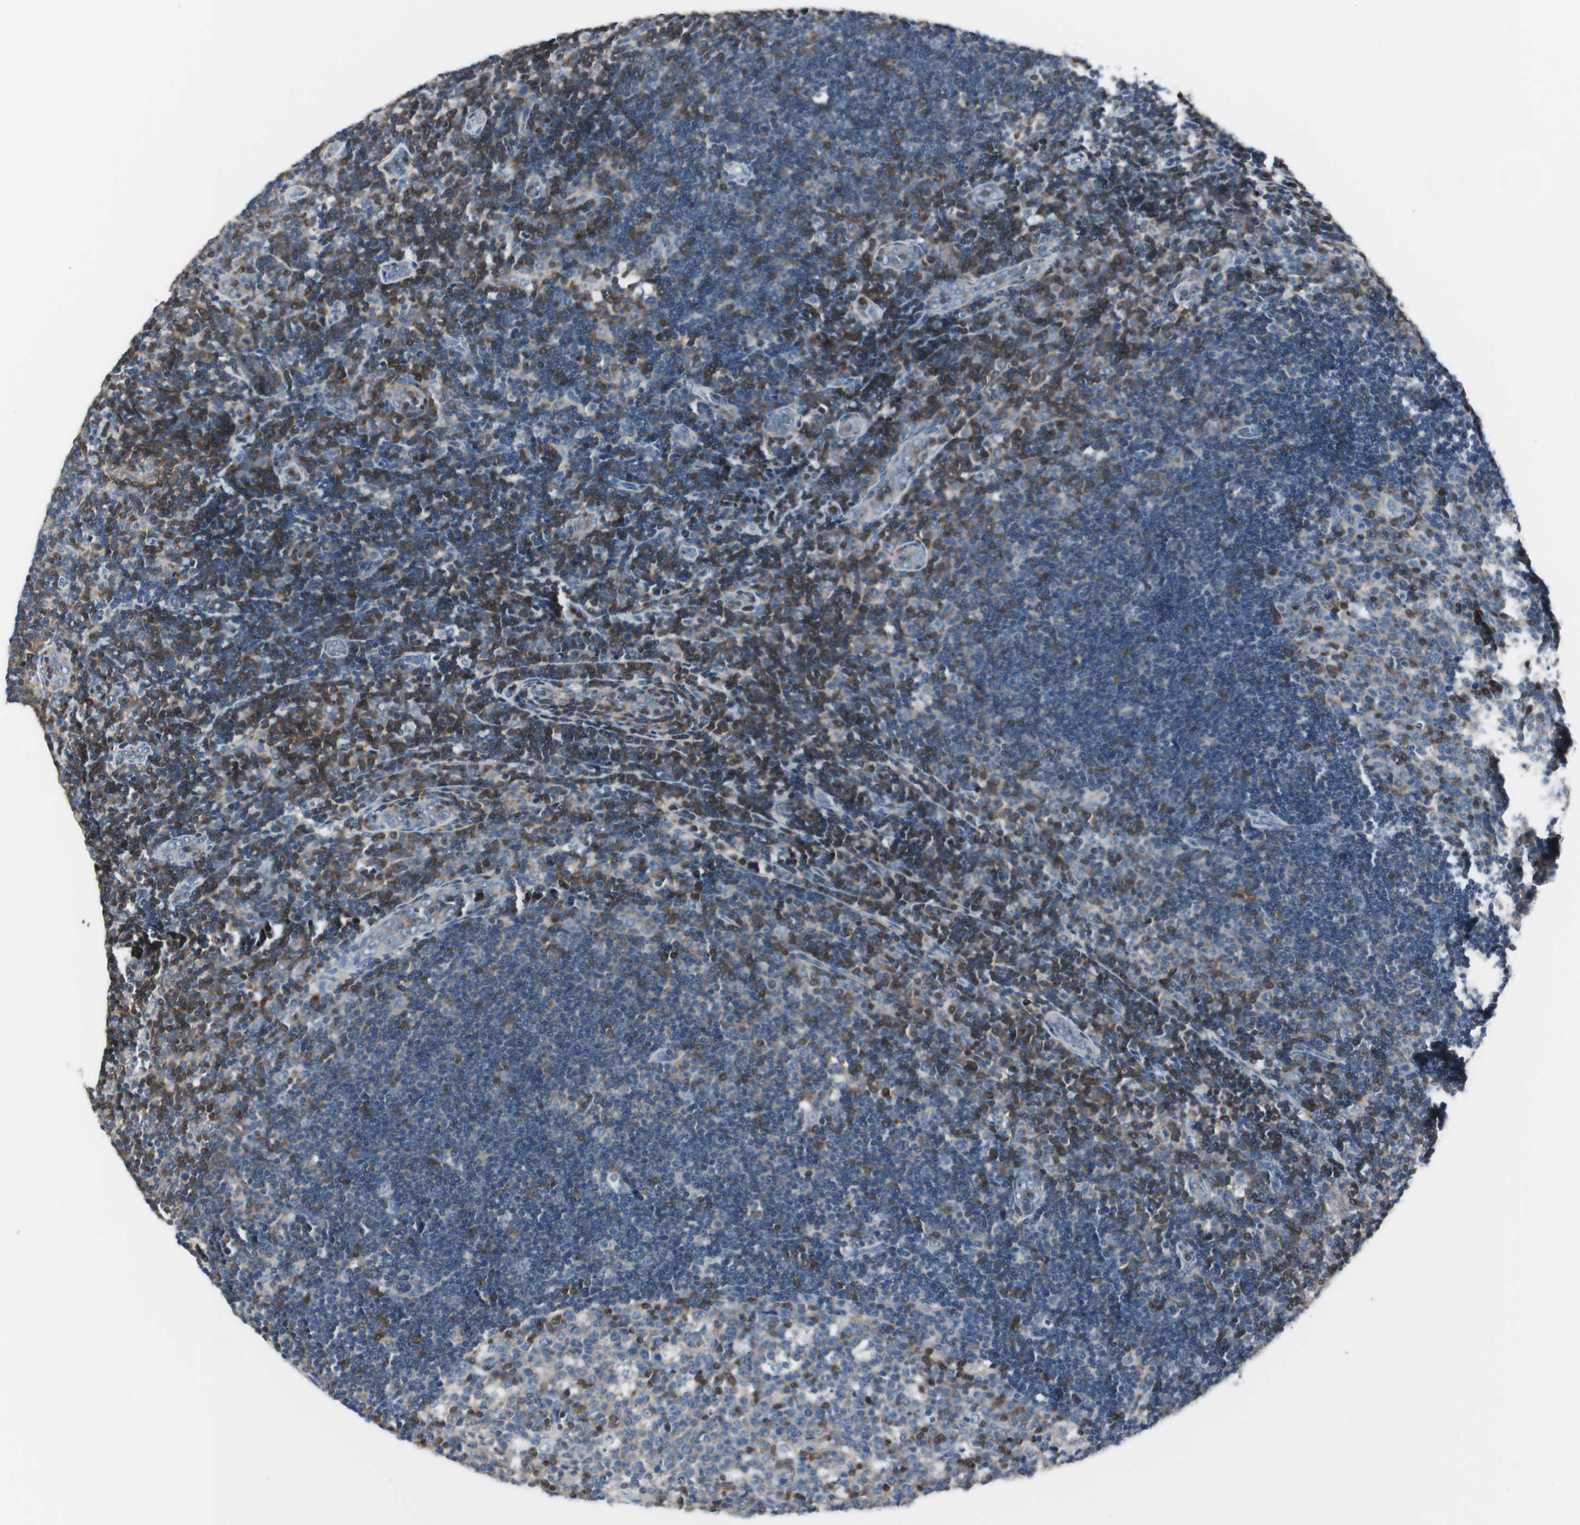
{"staining": {"intensity": "moderate", "quantity": "<25%", "location": "cytoplasmic/membranous"}, "tissue": "lymph node", "cell_type": "Germinal center cells", "image_type": "normal", "snomed": [{"axis": "morphology", "description": "Normal tissue, NOS"}, {"axis": "topography", "description": "Lymph node"}, {"axis": "topography", "description": "Salivary gland"}], "caption": "Protein staining demonstrates moderate cytoplasmic/membranous expression in approximately <25% of germinal center cells in normal lymph node.", "gene": "SLC9A3R1", "patient": {"sex": "male", "age": 8}}